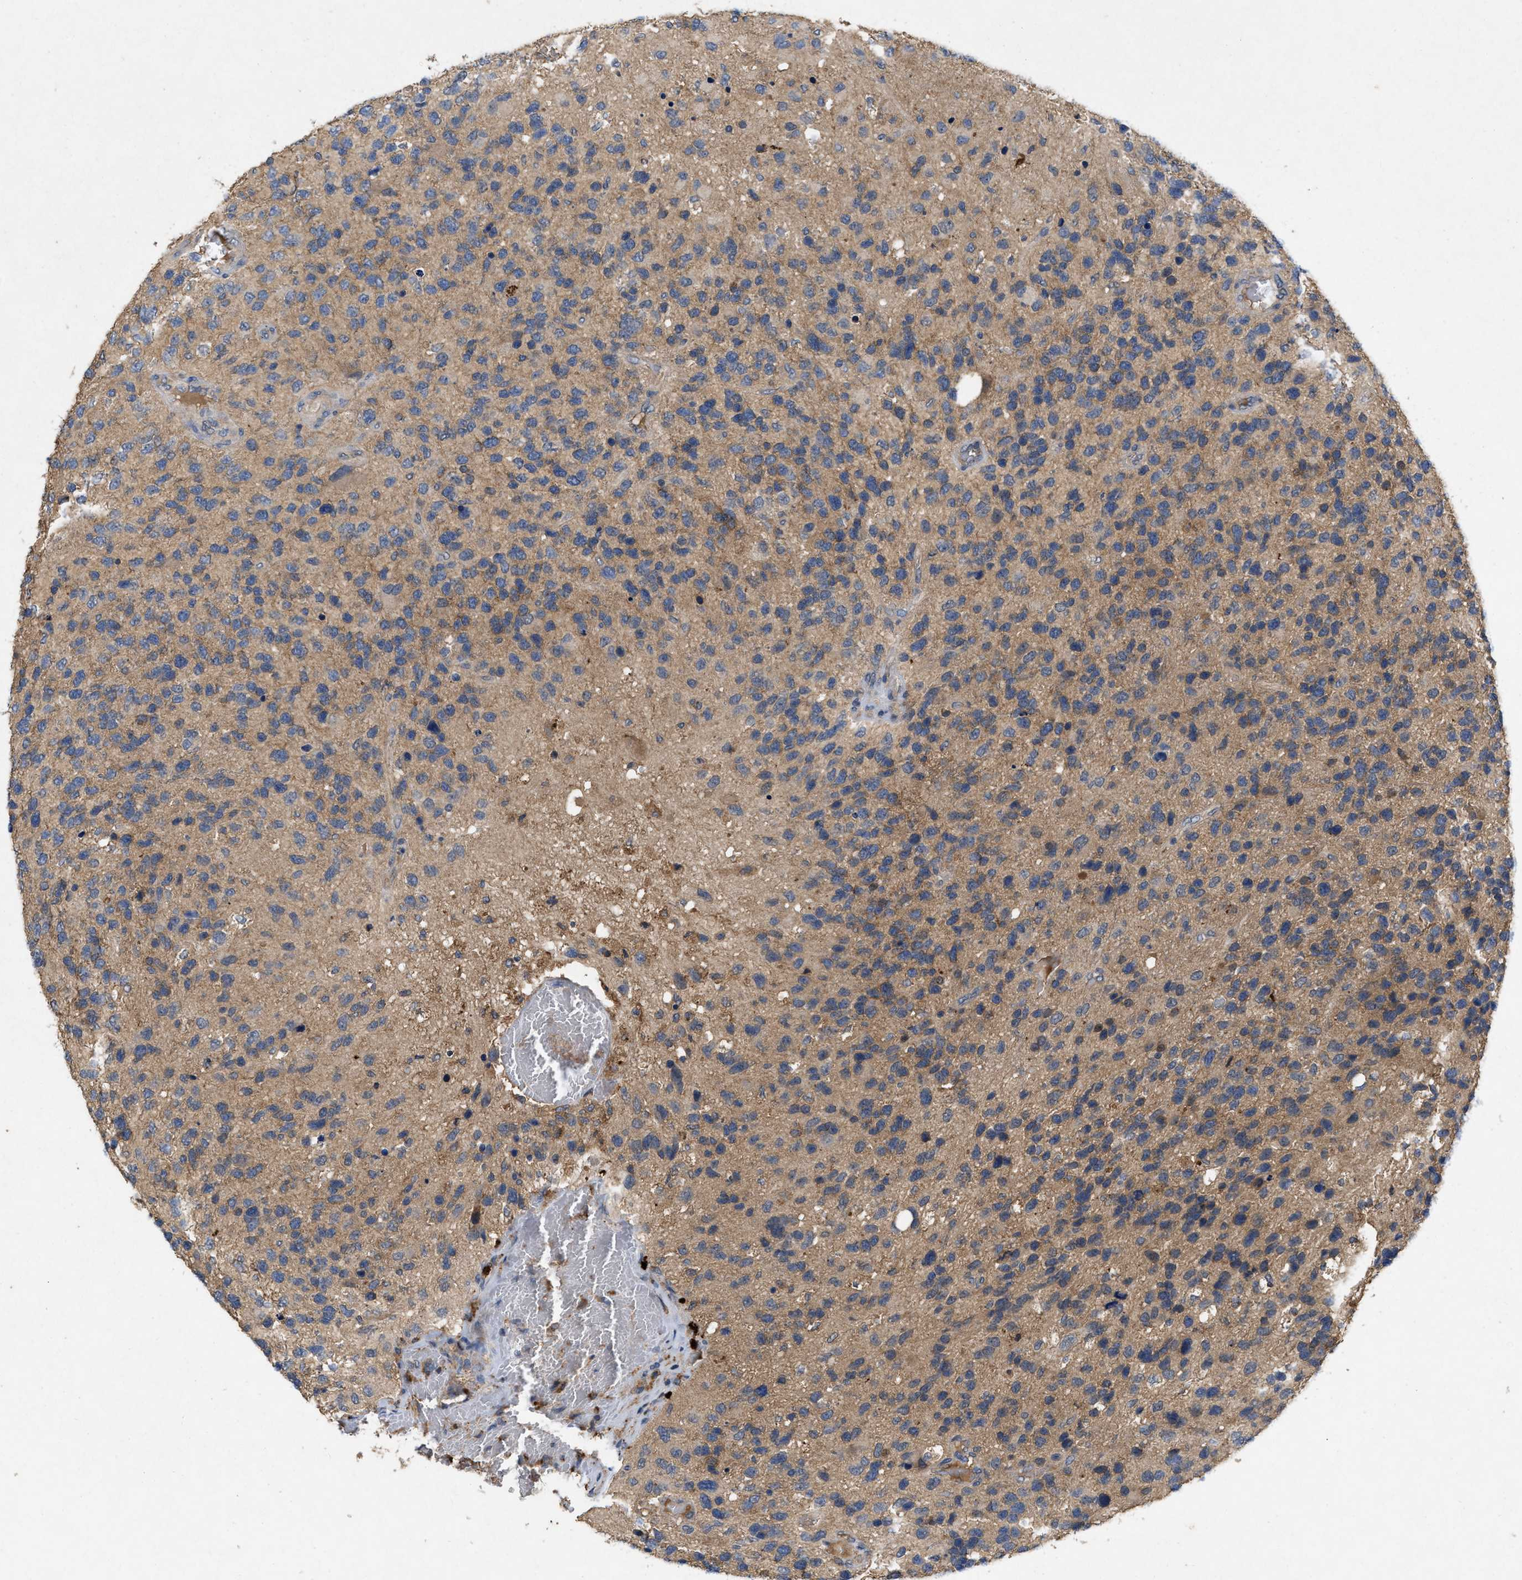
{"staining": {"intensity": "weak", "quantity": "25%-75%", "location": "cytoplasmic/membranous"}, "tissue": "glioma", "cell_type": "Tumor cells", "image_type": "cancer", "snomed": [{"axis": "morphology", "description": "Glioma, malignant, High grade"}, {"axis": "topography", "description": "Brain"}], "caption": "A photomicrograph of glioma stained for a protein displays weak cytoplasmic/membranous brown staining in tumor cells. (Stains: DAB in brown, nuclei in blue, Microscopy: brightfield microscopy at high magnification).", "gene": "LPAR2", "patient": {"sex": "female", "age": 58}}